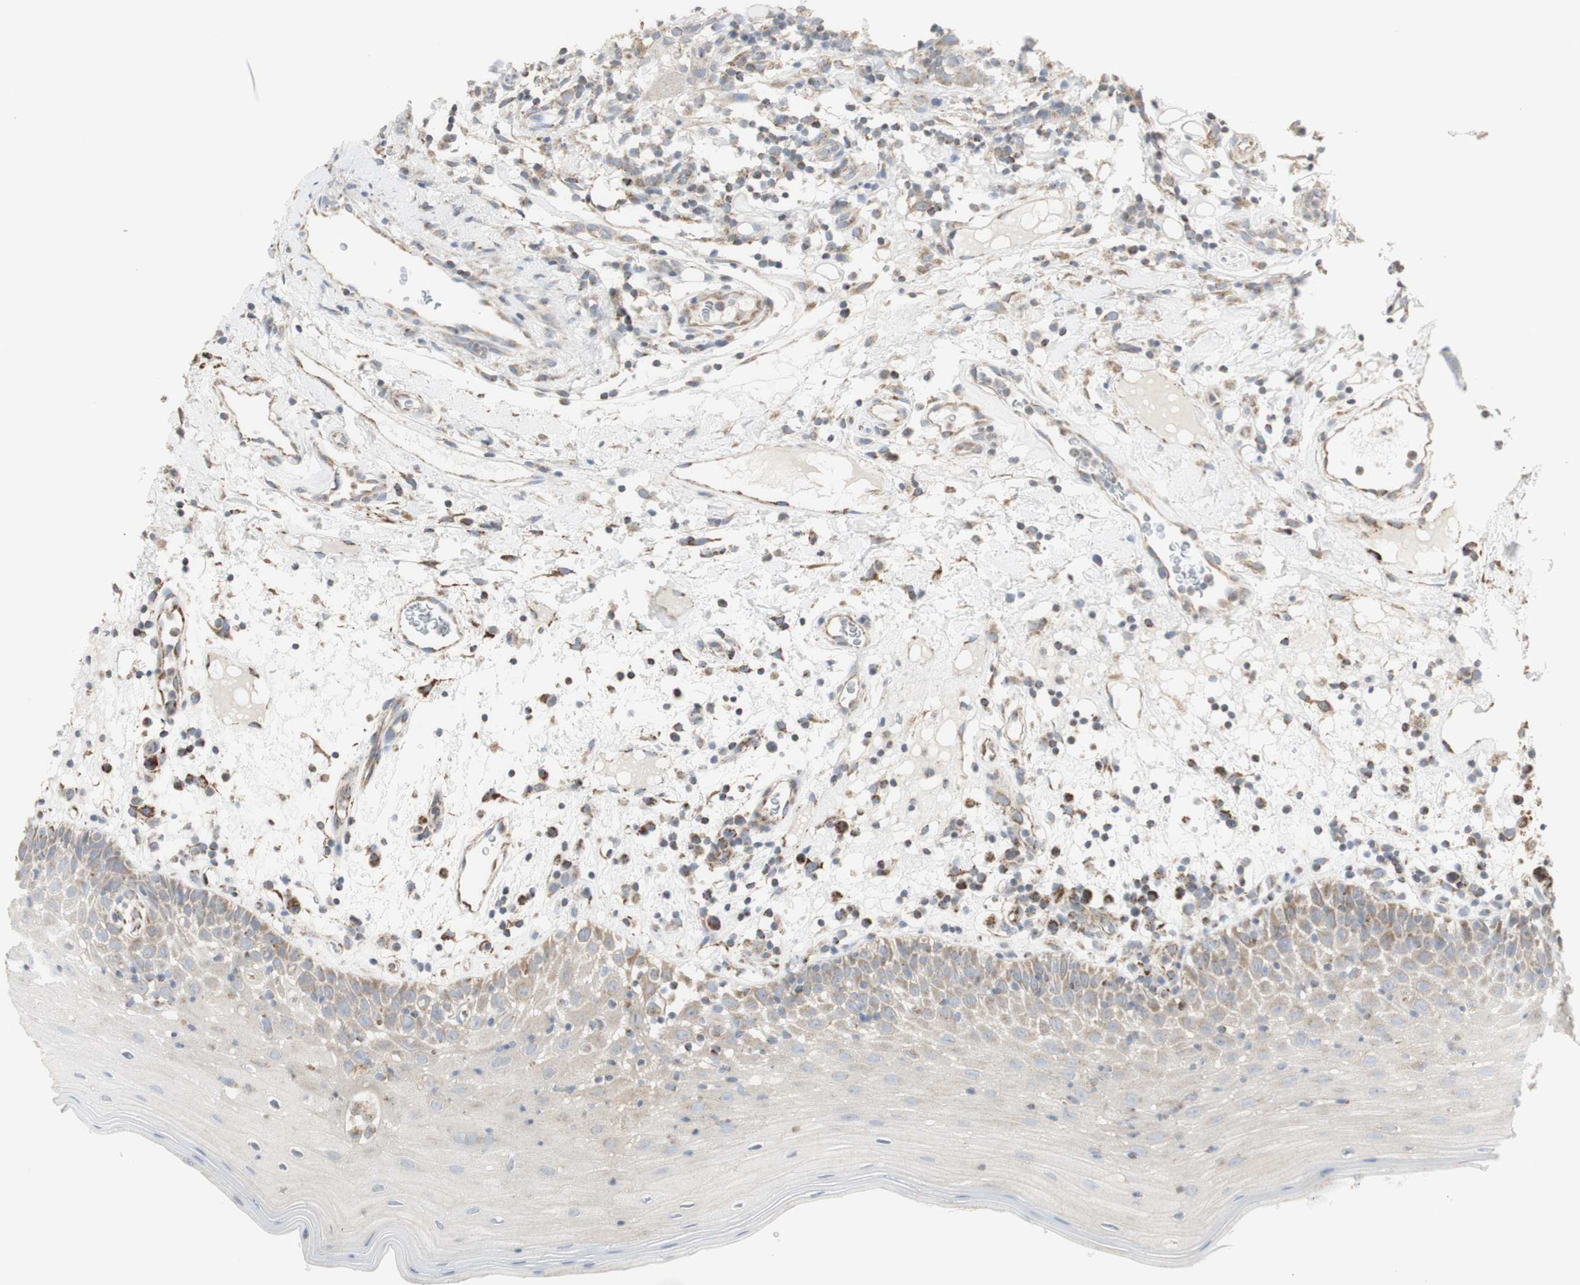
{"staining": {"intensity": "weak", "quantity": "25%-75%", "location": "cytoplasmic/membranous"}, "tissue": "oral mucosa", "cell_type": "Squamous epithelial cells", "image_type": "normal", "snomed": [{"axis": "morphology", "description": "Normal tissue, NOS"}, {"axis": "morphology", "description": "Squamous cell carcinoma, NOS"}, {"axis": "topography", "description": "Skeletal muscle"}, {"axis": "topography", "description": "Oral tissue"}], "caption": "Brown immunohistochemical staining in normal oral mucosa reveals weak cytoplasmic/membranous expression in approximately 25%-75% of squamous epithelial cells.", "gene": "C3orf52", "patient": {"sex": "male", "age": 71}}